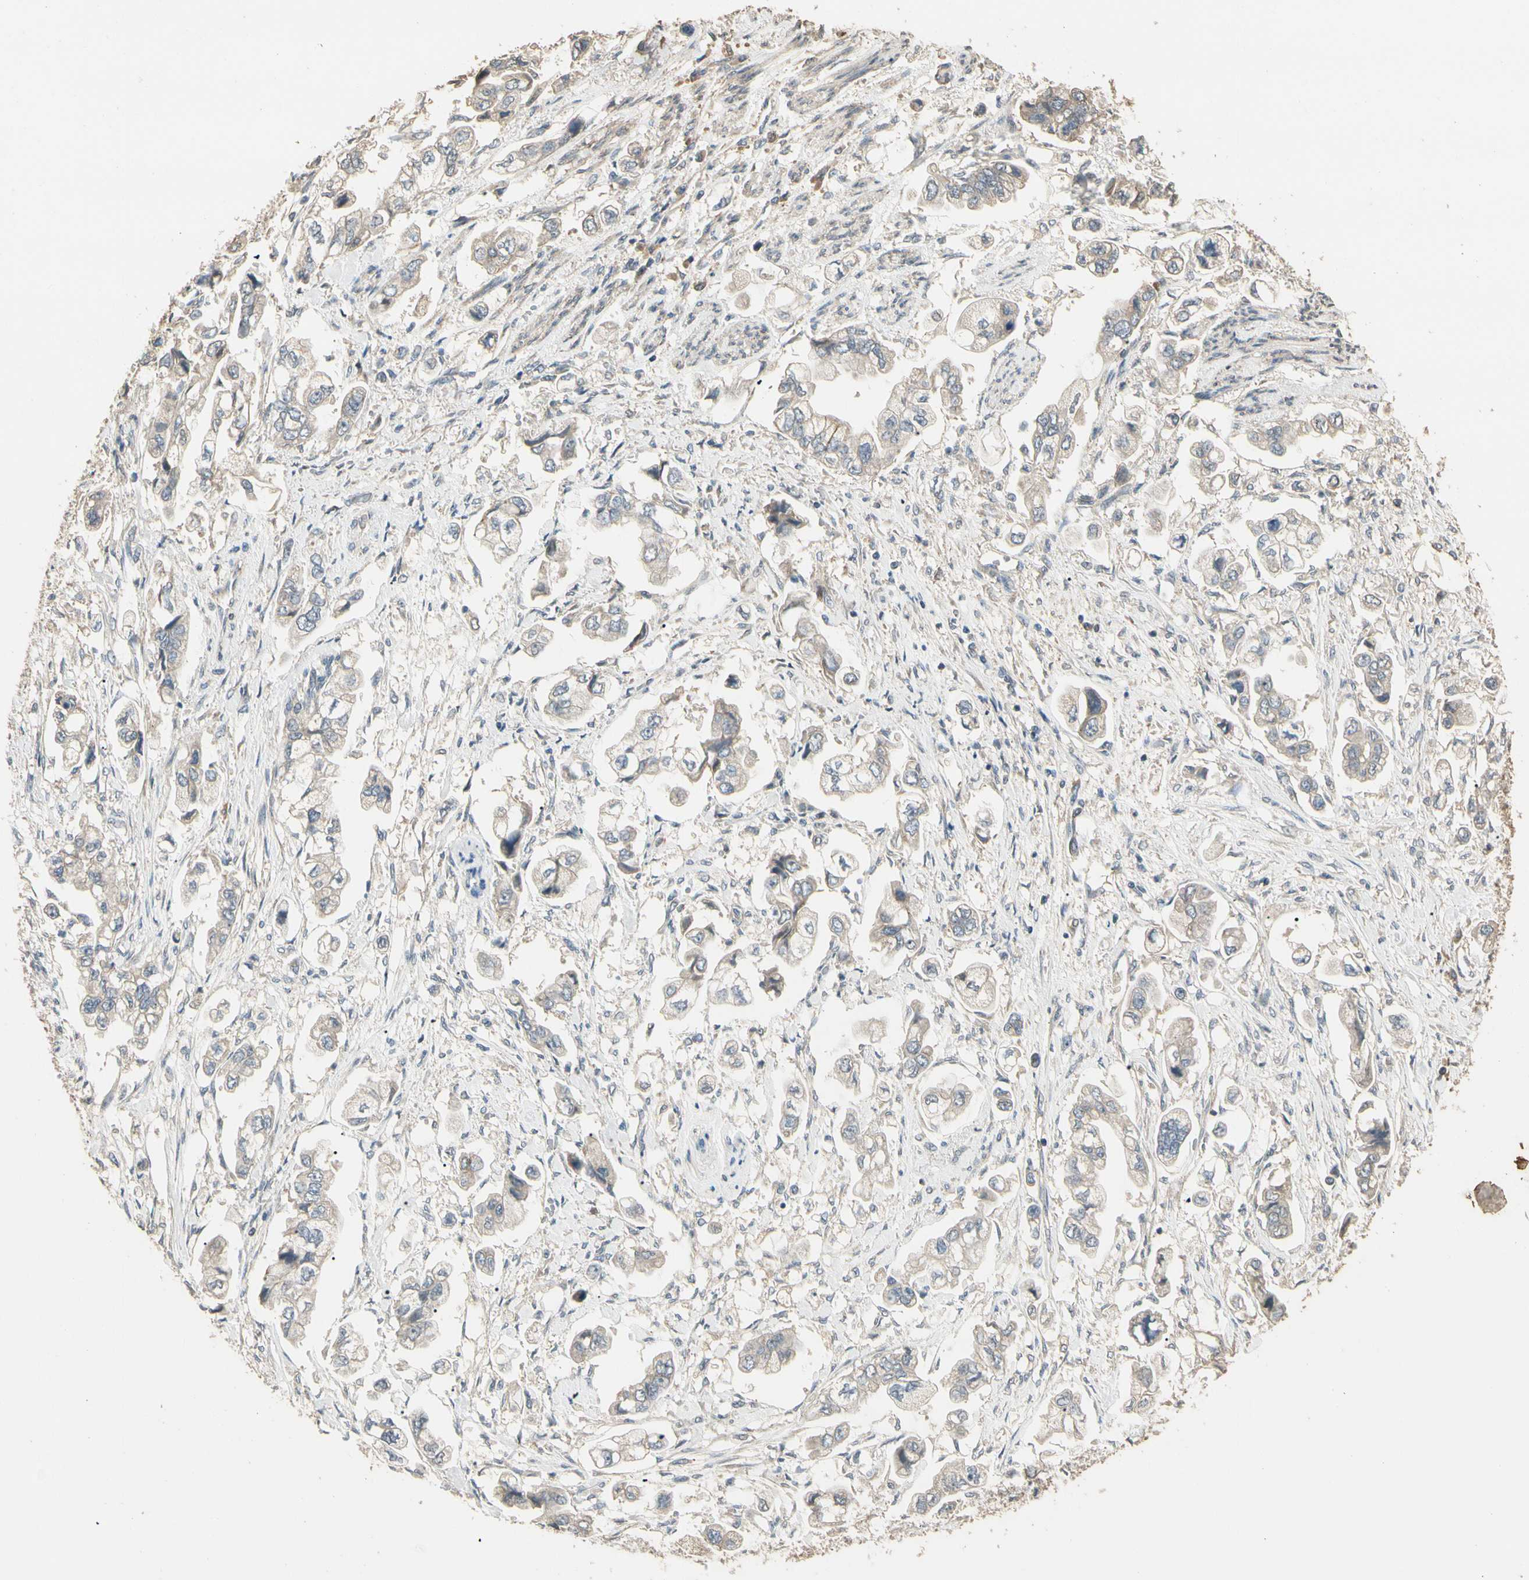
{"staining": {"intensity": "moderate", "quantity": "<25%", "location": "cytoplasmic/membranous"}, "tissue": "stomach cancer", "cell_type": "Tumor cells", "image_type": "cancer", "snomed": [{"axis": "morphology", "description": "Adenocarcinoma, NOS"}, {"axis": "topography", "description": "Stomach"}], "caption": "Immunohistochemical staining of human stomach cancer (adenocarcinoma) displays low levels of moderate cytoplasmic/membranous protein staining in approximately <25% of tumor cells.", "gene": "CDH6", "patient": {"sex": "male", "age": 62}}